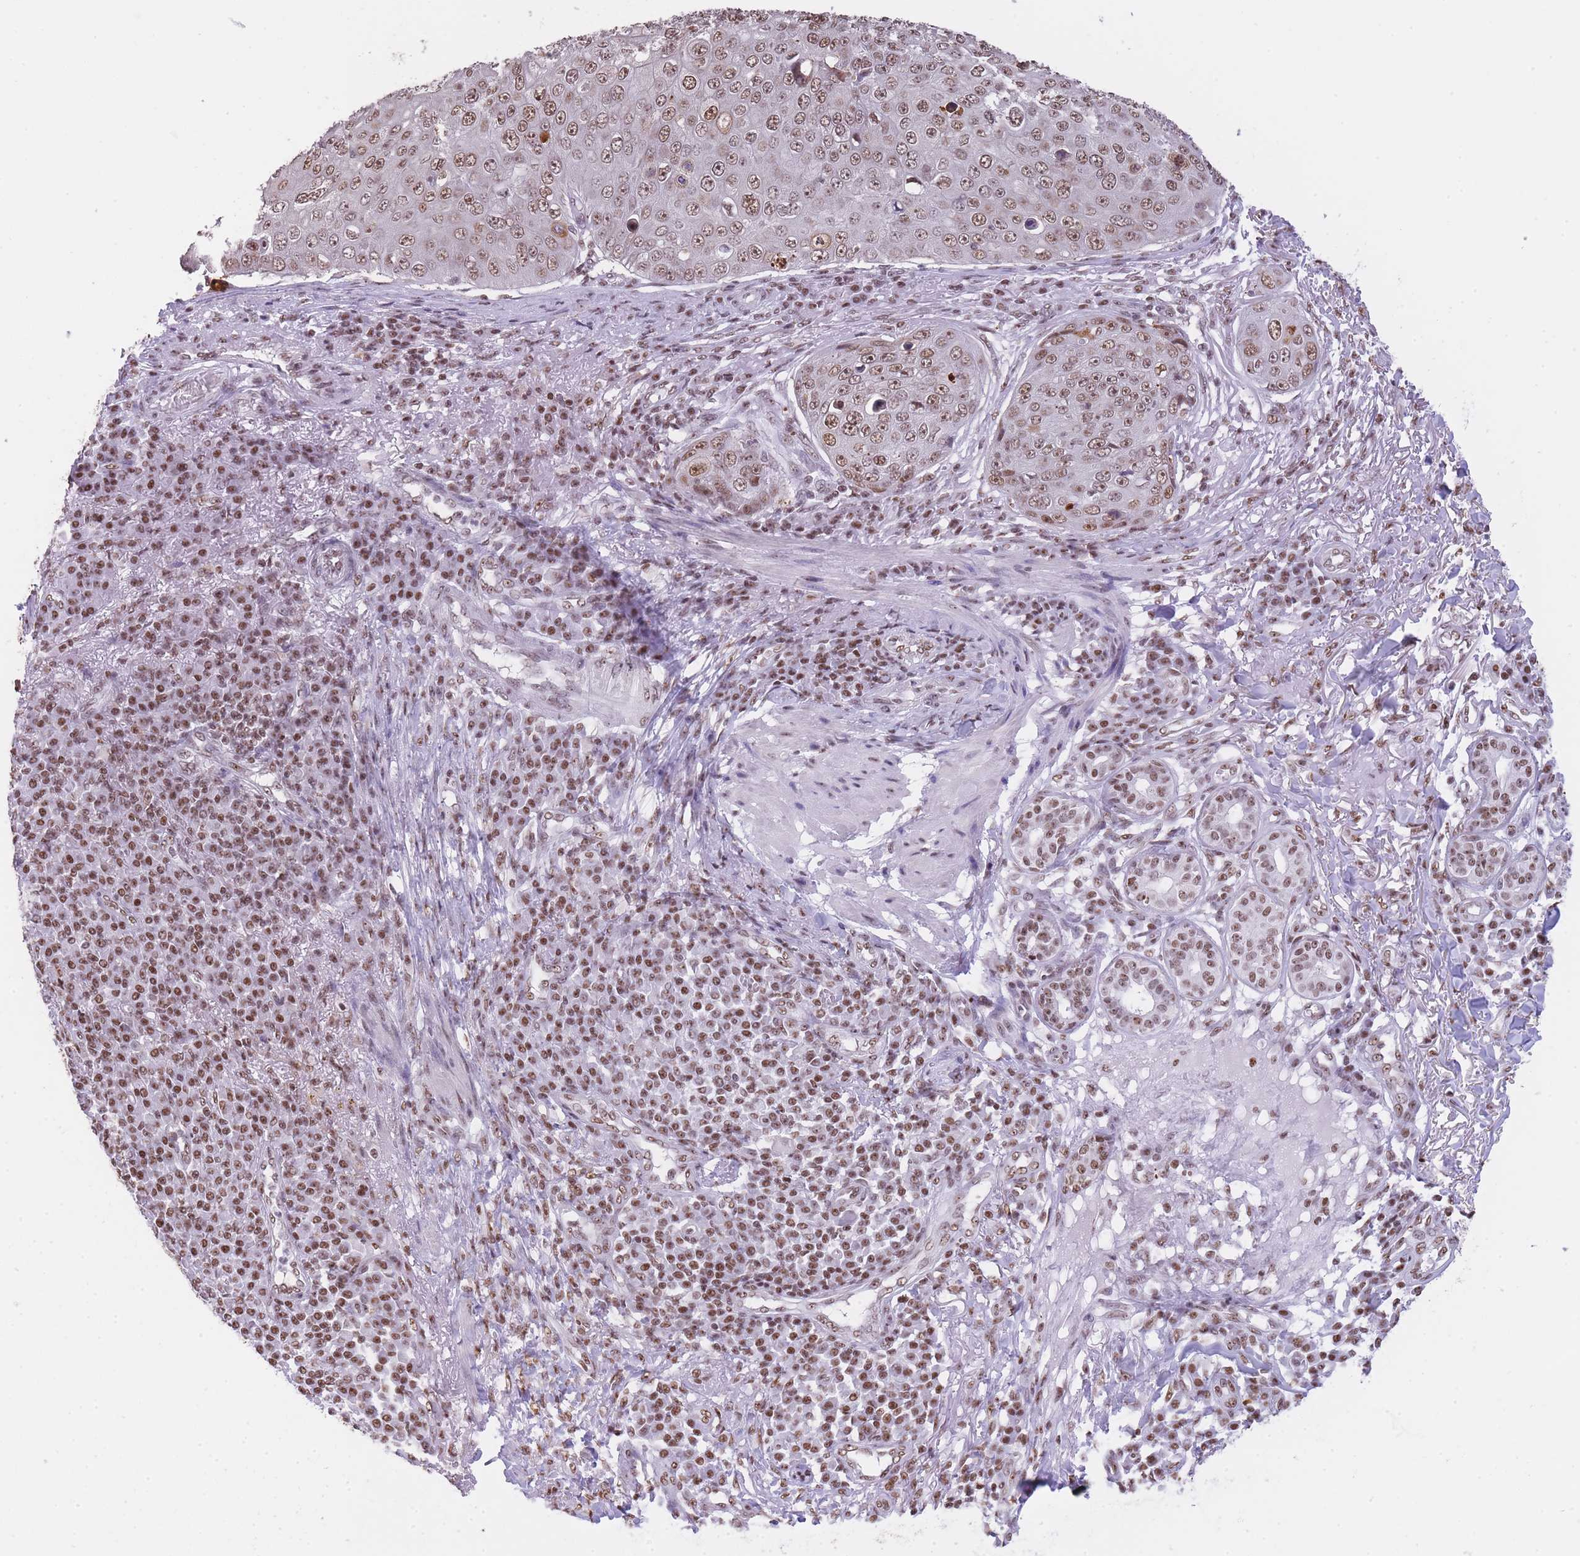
{"staining": {"intensity": "moderate", "quantity": ">75%", "location": "nuclear"}, "tissue": "skin cancer", "cell_type": "Tumor cells", "image_type": "cancer", "snomed": [{"axis": "morphology", "description": "Squamous cell carcinoma, NOS"}, {"axis": "topography", "description": "Skin"}], "caption": "An image of skin cancer stained for a protein displays moderate nuclear brown staining in tumor cells.", "gene": "EVC2", "patient": {"sex": "male", "age": 71}}